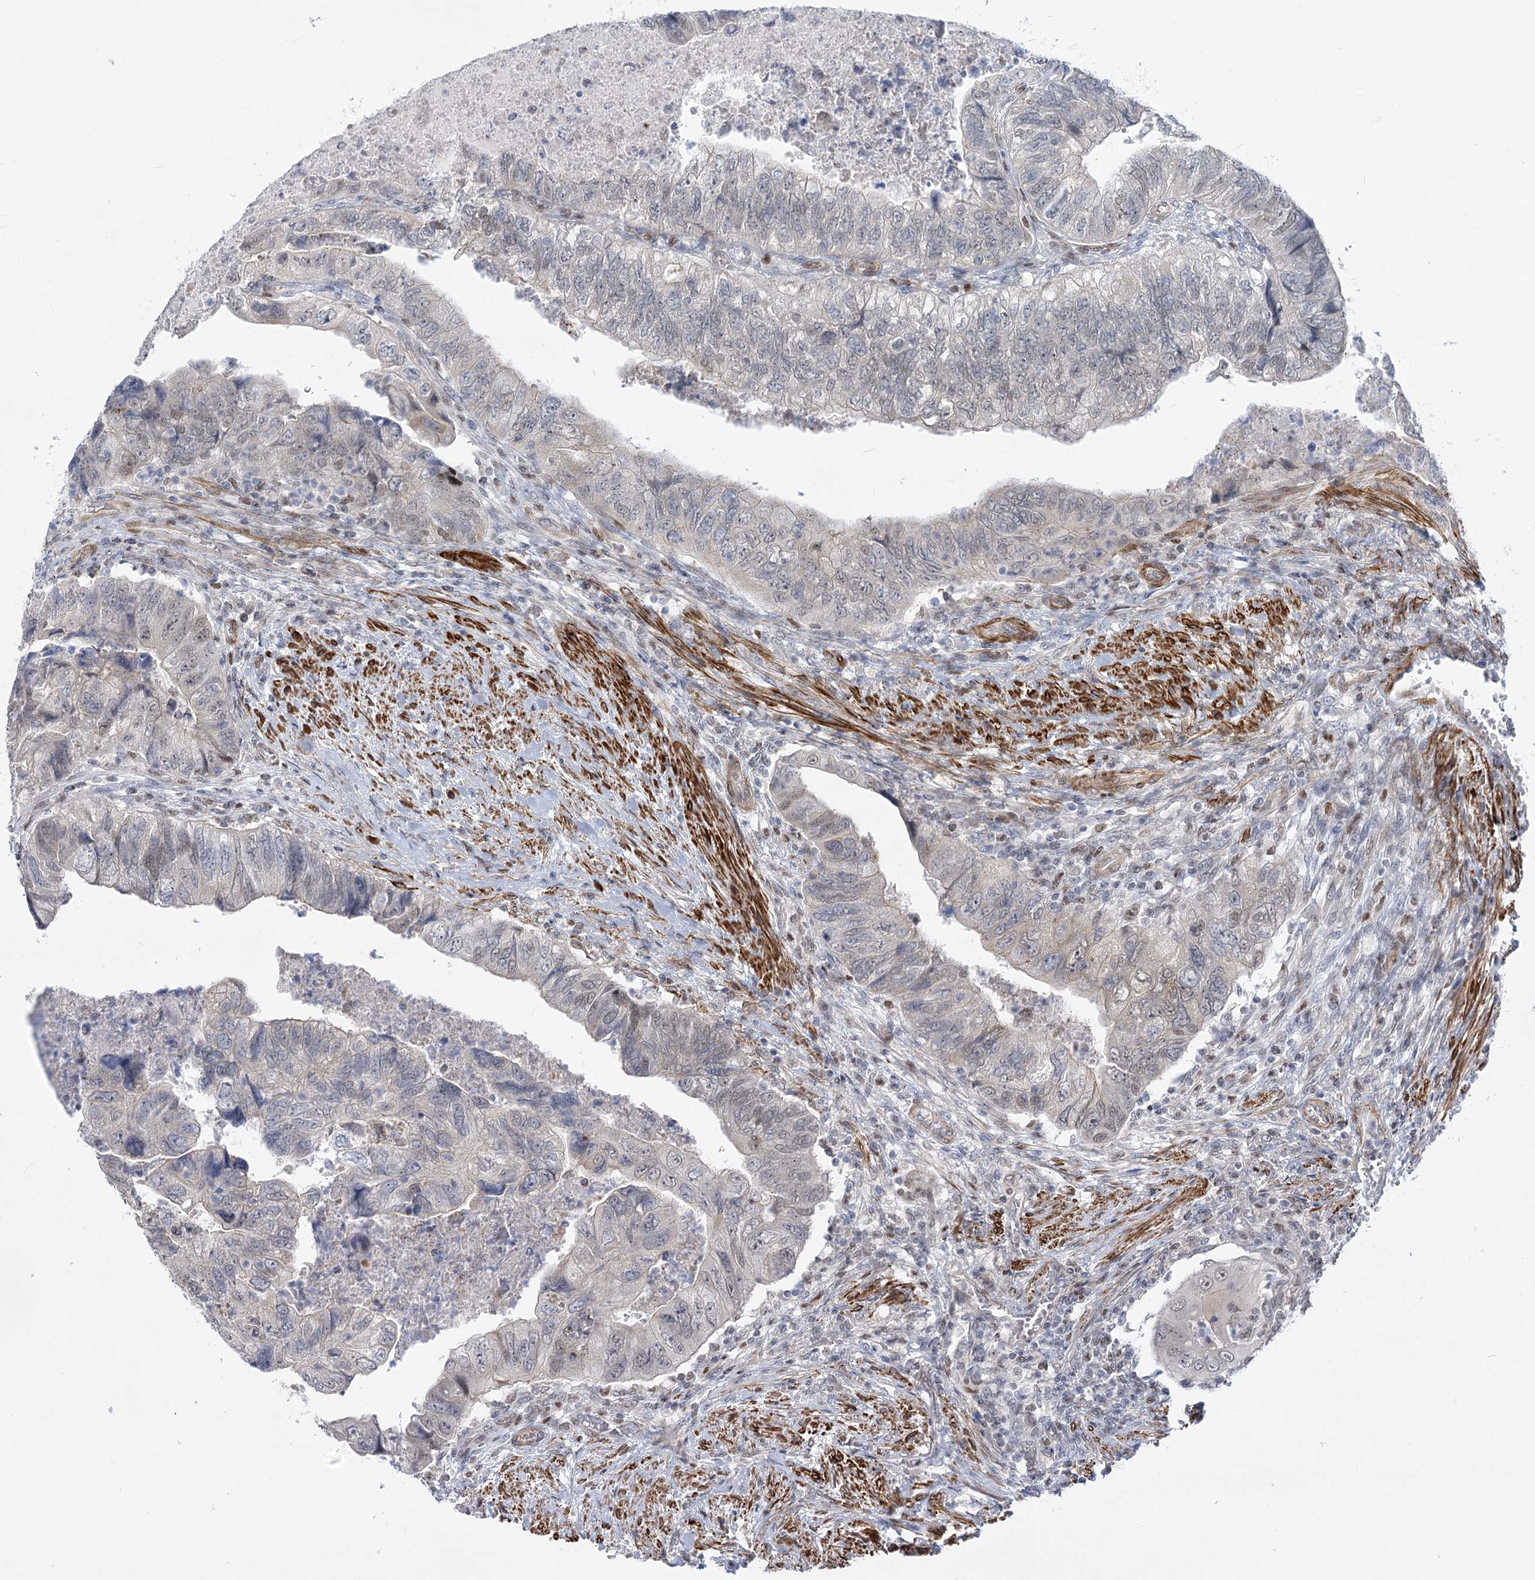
{"staining": {"intensity": "weak", "quantity": "<25%", "location": "nuclear"}, "tissue": "colorectal cancer", "cell_type": "Tumor cells", "image_type": "cancer", "snomed": [{"axis": "morphology", "description": "Adenocarcinoma, NOS"}, {"axis": "topography", "description": "Rectum"}], "caption": "Colorectal cancer (adenocarcinoma) was stained to show a protein in brown. There is no significant positivity in tumor cells.", "gene": "ARSI", "patient": {"sex": "male", "age": 63}}